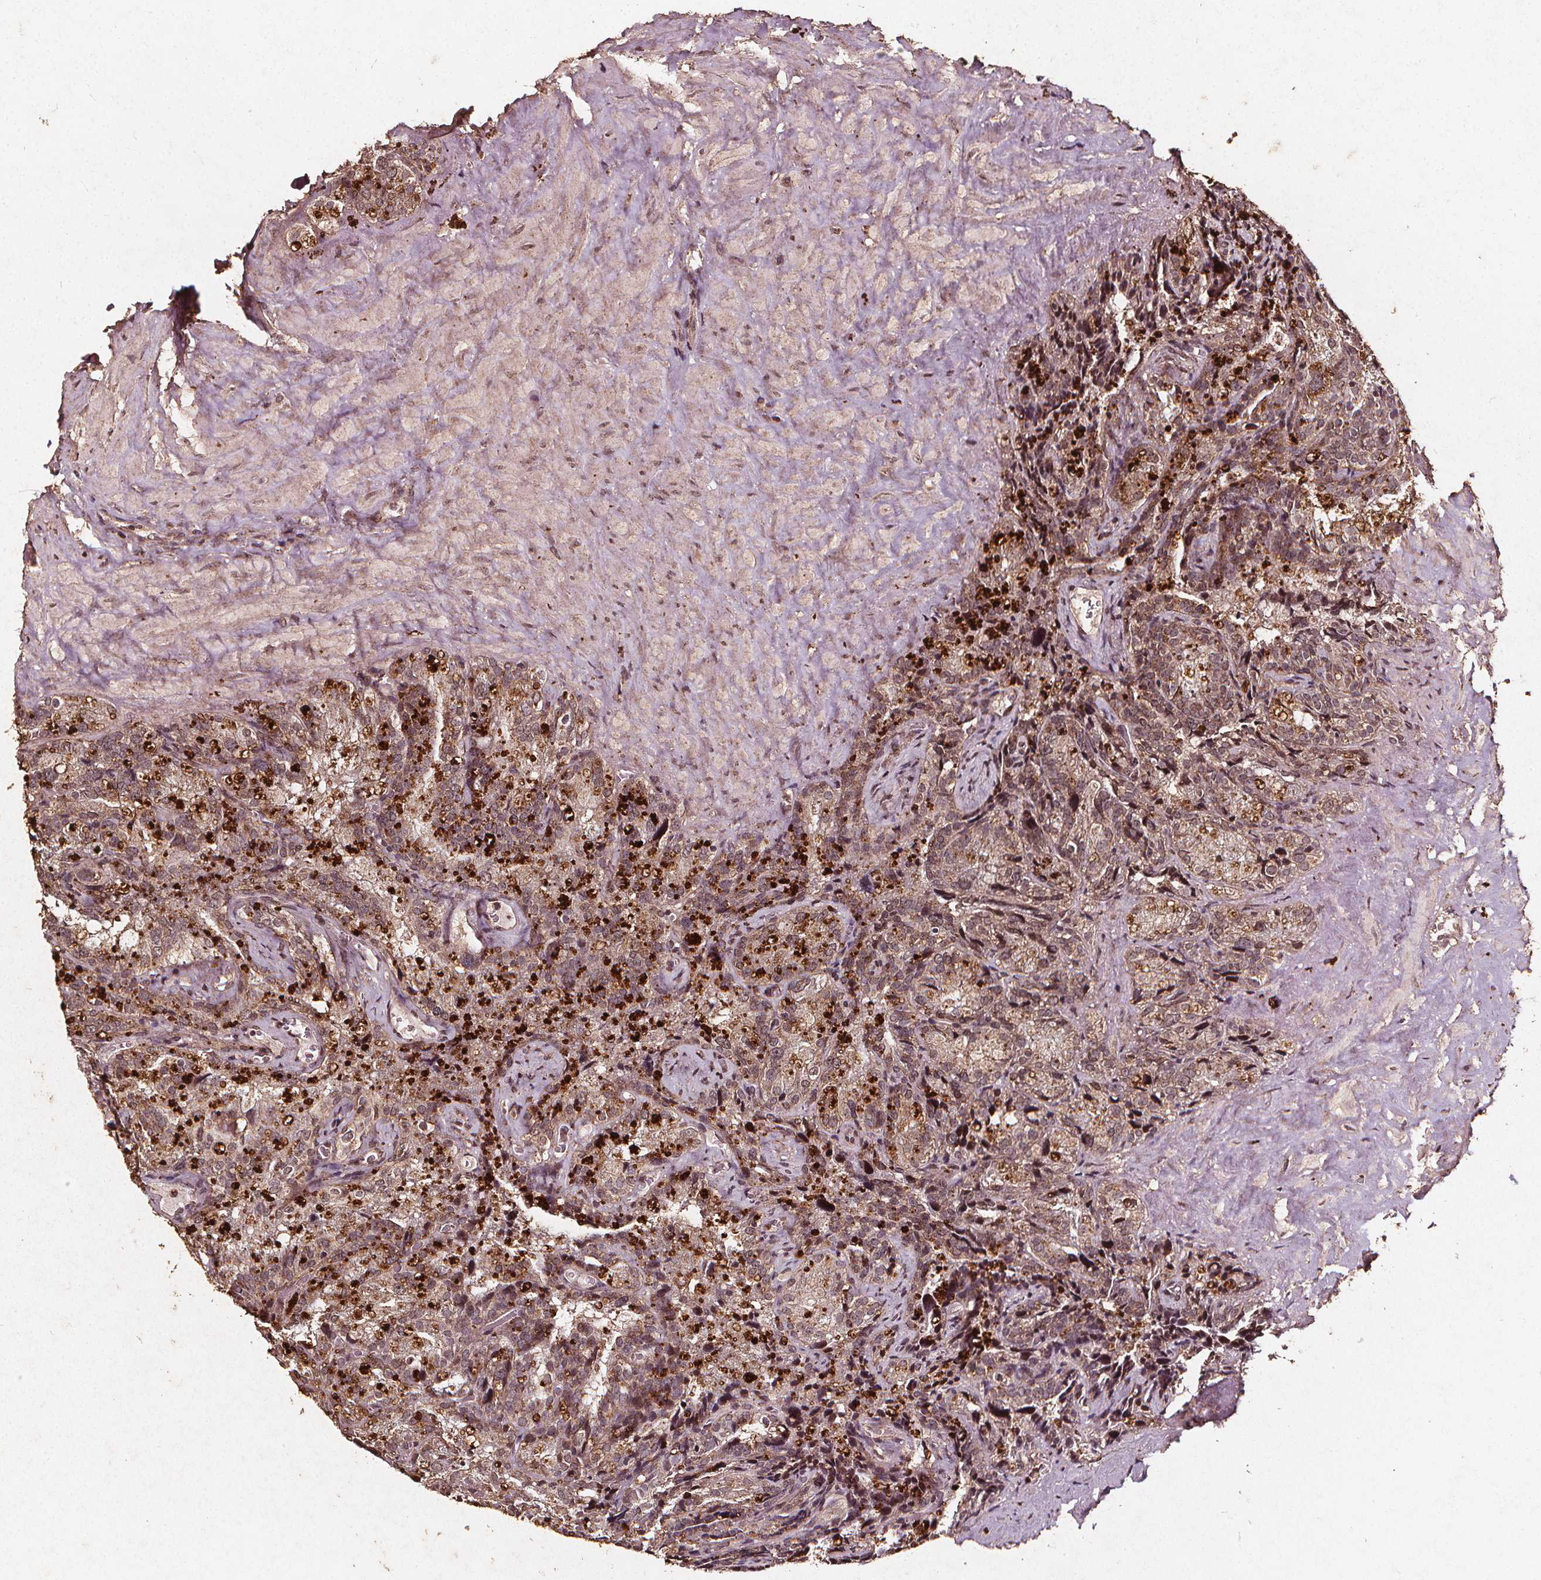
{"staining": {"intensity": "moderate", "quantity": ">75%", "location": "cytoplasmic/membranous"}, "tissue": "seminal vesicle", "cell_type": "Glandular cells", "image_type": "normal", "snomed": [{"axis": "morphology", "description": "Normal tissue, NOS"}, {"axis": "topography", "description": "Prostate"}, {"axis": "topography", "description": "Seminal veicle"}], "caption": "Immunohistochemistry micrograph of benign seminal vesicle stained for a protein (brown), which demonstrates medium levels of moderate cytoplasmic/membranous staining in approximately >75% of glandular cells.", "gene": "ABCA1", "patient": {"sex": "male", "age": 71}}